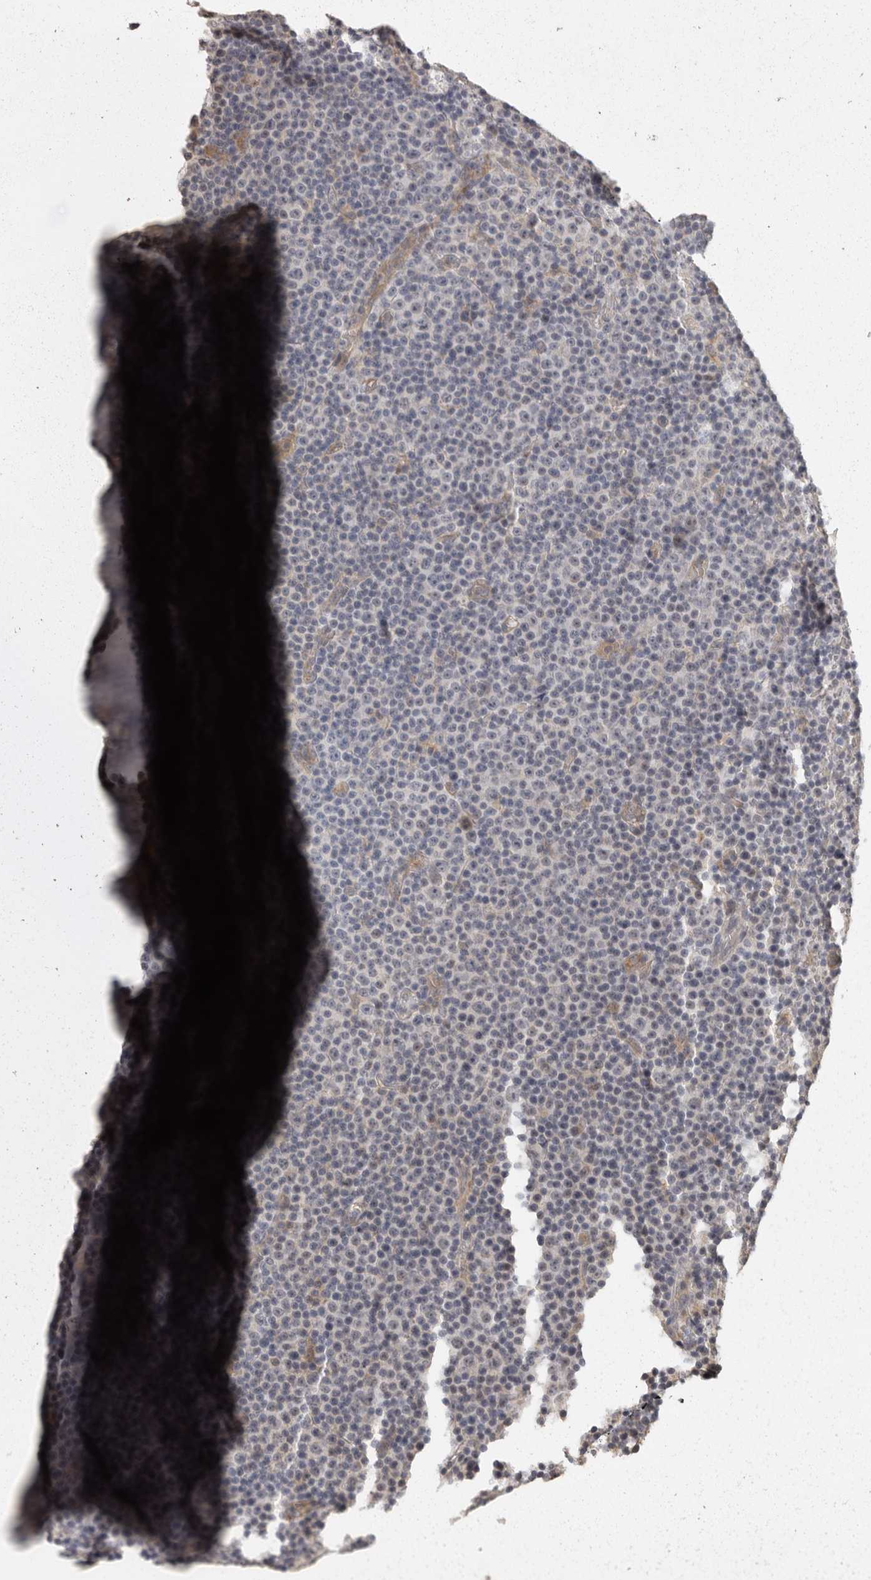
{"staining": {"intensity": "negative", "quantity": "none", "location": "none"}, "tissue": "lymphoma", "cell_type": "Tumor cells", "image_type": "cancer", "snomed": [{"axis": "morphology", "description": "Malignant lymphoma, non-Hodgkin's type, Low grade"}, {"axis": "topography", "description": "Lymph node"}], "caption": "Immunohistochemistry of human lymphoma displays no positivity in tumor cells.", "gene": "BAIAP2", "patient": {"sex": "female", "age": 67}}